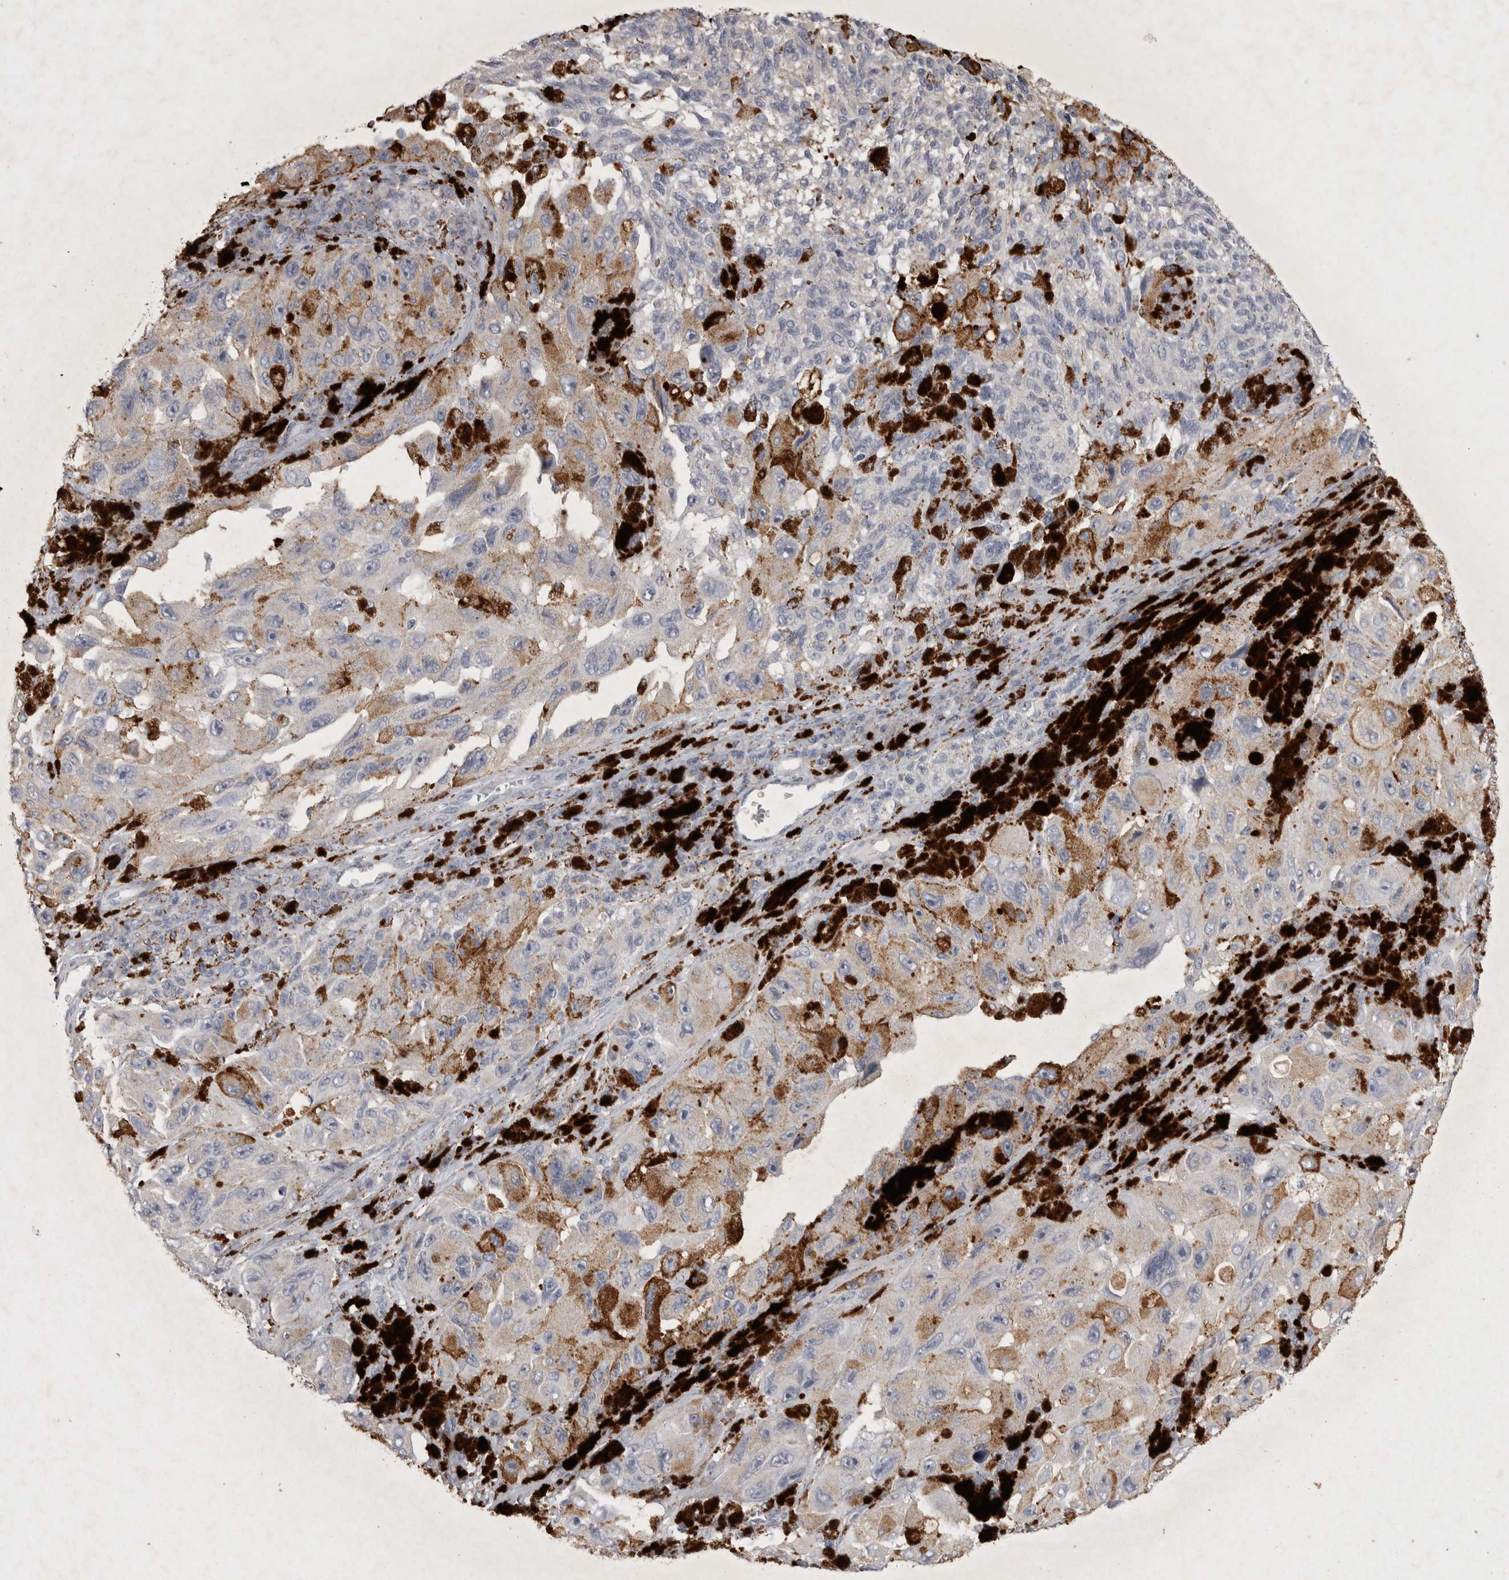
{"staining": {"intensity": "negative", "quantity": "none", "location": "none"}, "tissue": "melanoma", "cell_type": "Tumor cells", "image_type": "cancer", "snomed": [{"axis": "morphology", "description": "Malignant melanoma, NOS"}, {"axis": "topography", "description": "Skin"}], "caption": "There is no significant positivity in tumor cells of malignant melanoma.", "gene": "DKK3", "patient": {"sex": "female", "age": 73}}